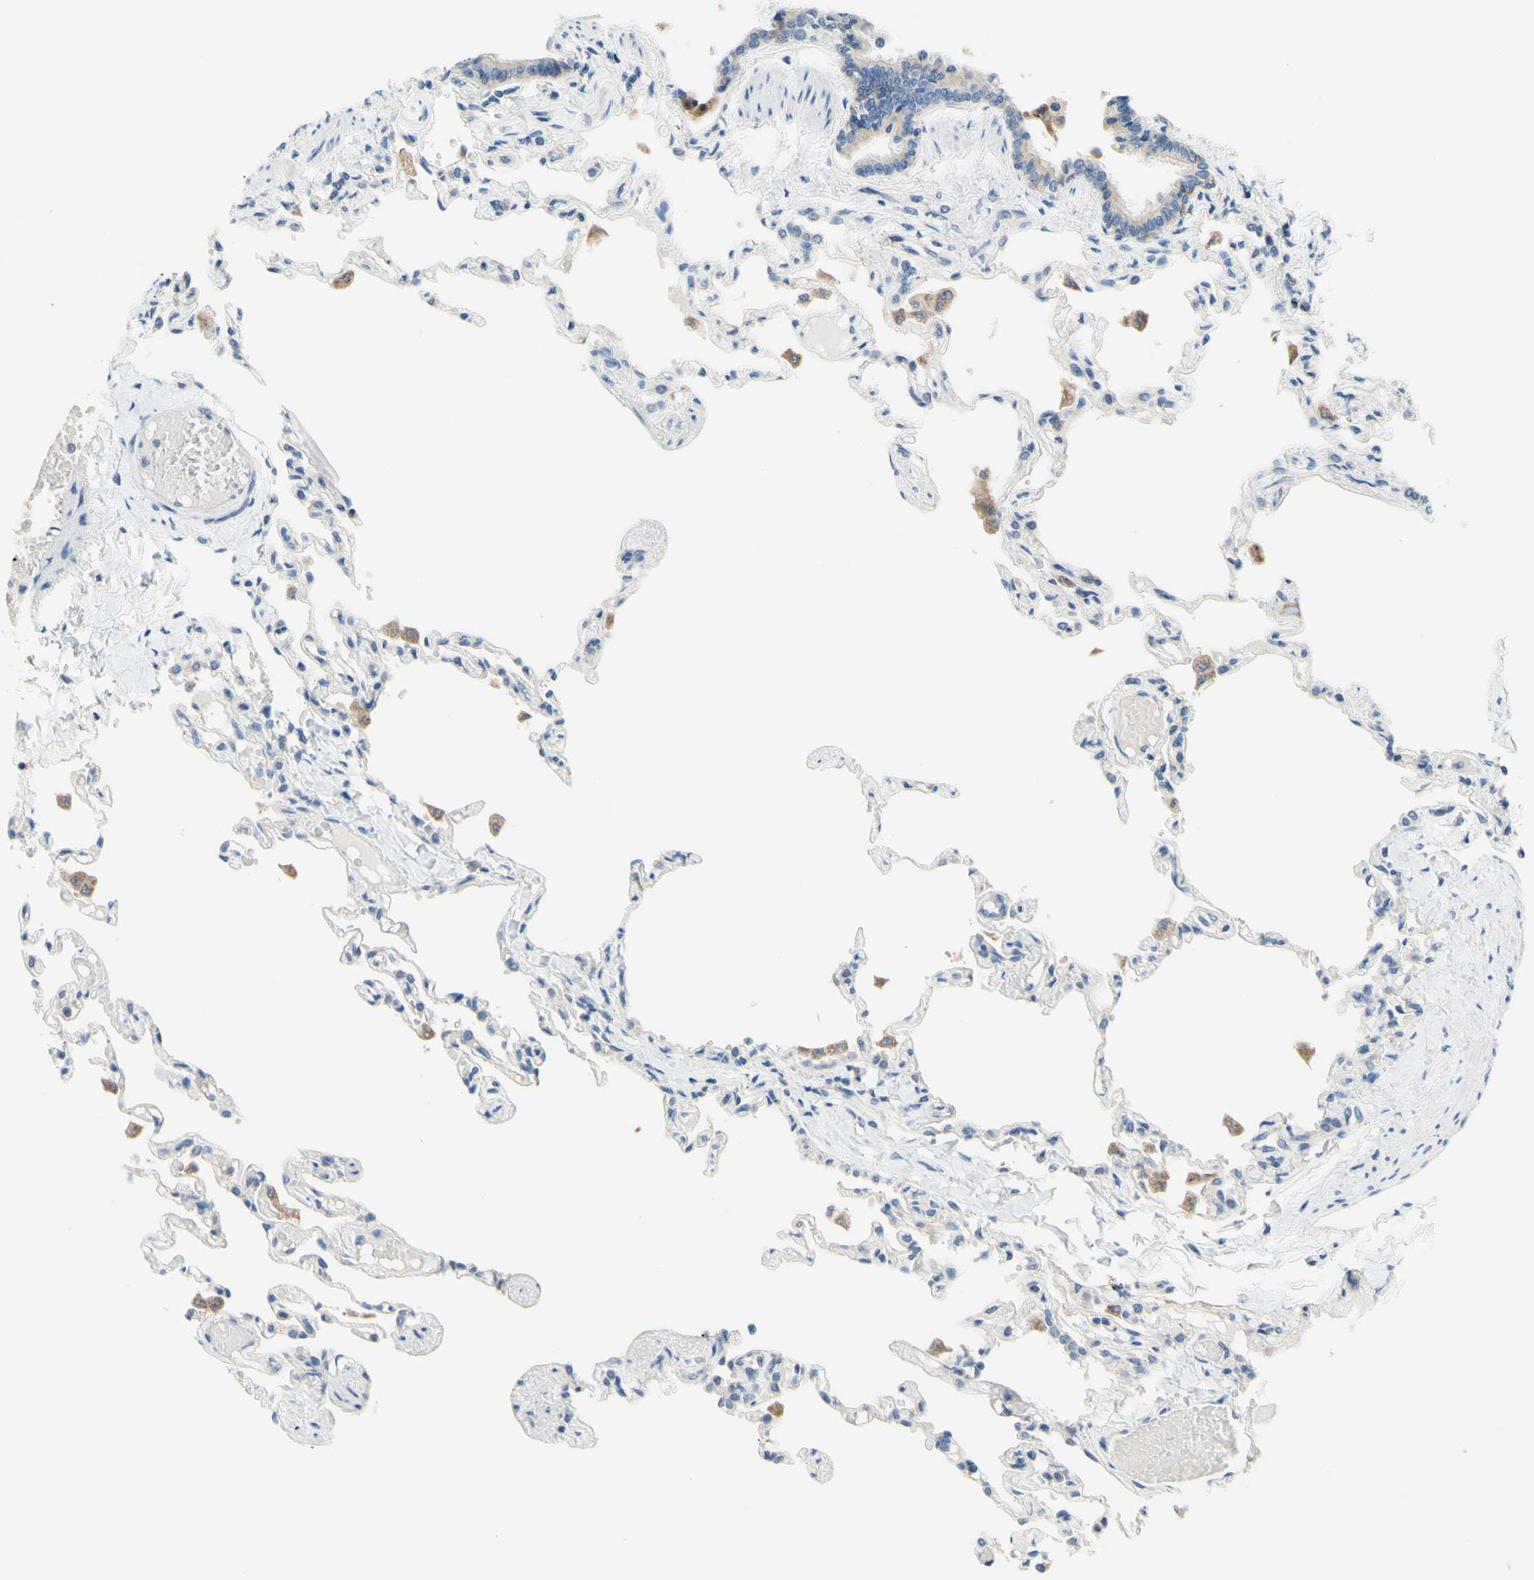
{"staining": {"intensity": "negative", "quantity": "none", "location": "none"}, "tissue": "lung", "cell_type": "Alveolar cells", "image_type": "normal", "snomed": [{"axis": "morphology", "description": "Normal tissue, NOS"}, {"axis": "topography", "description": "Lung"}], "caption": "Protein analysis of normal lung reveals no significant staining in alveolar cells. (DAB IHC visualized using brightfield microscopy, high magnification).", "gene": "F3", "patient": {"sex": "male", "age": 21}}